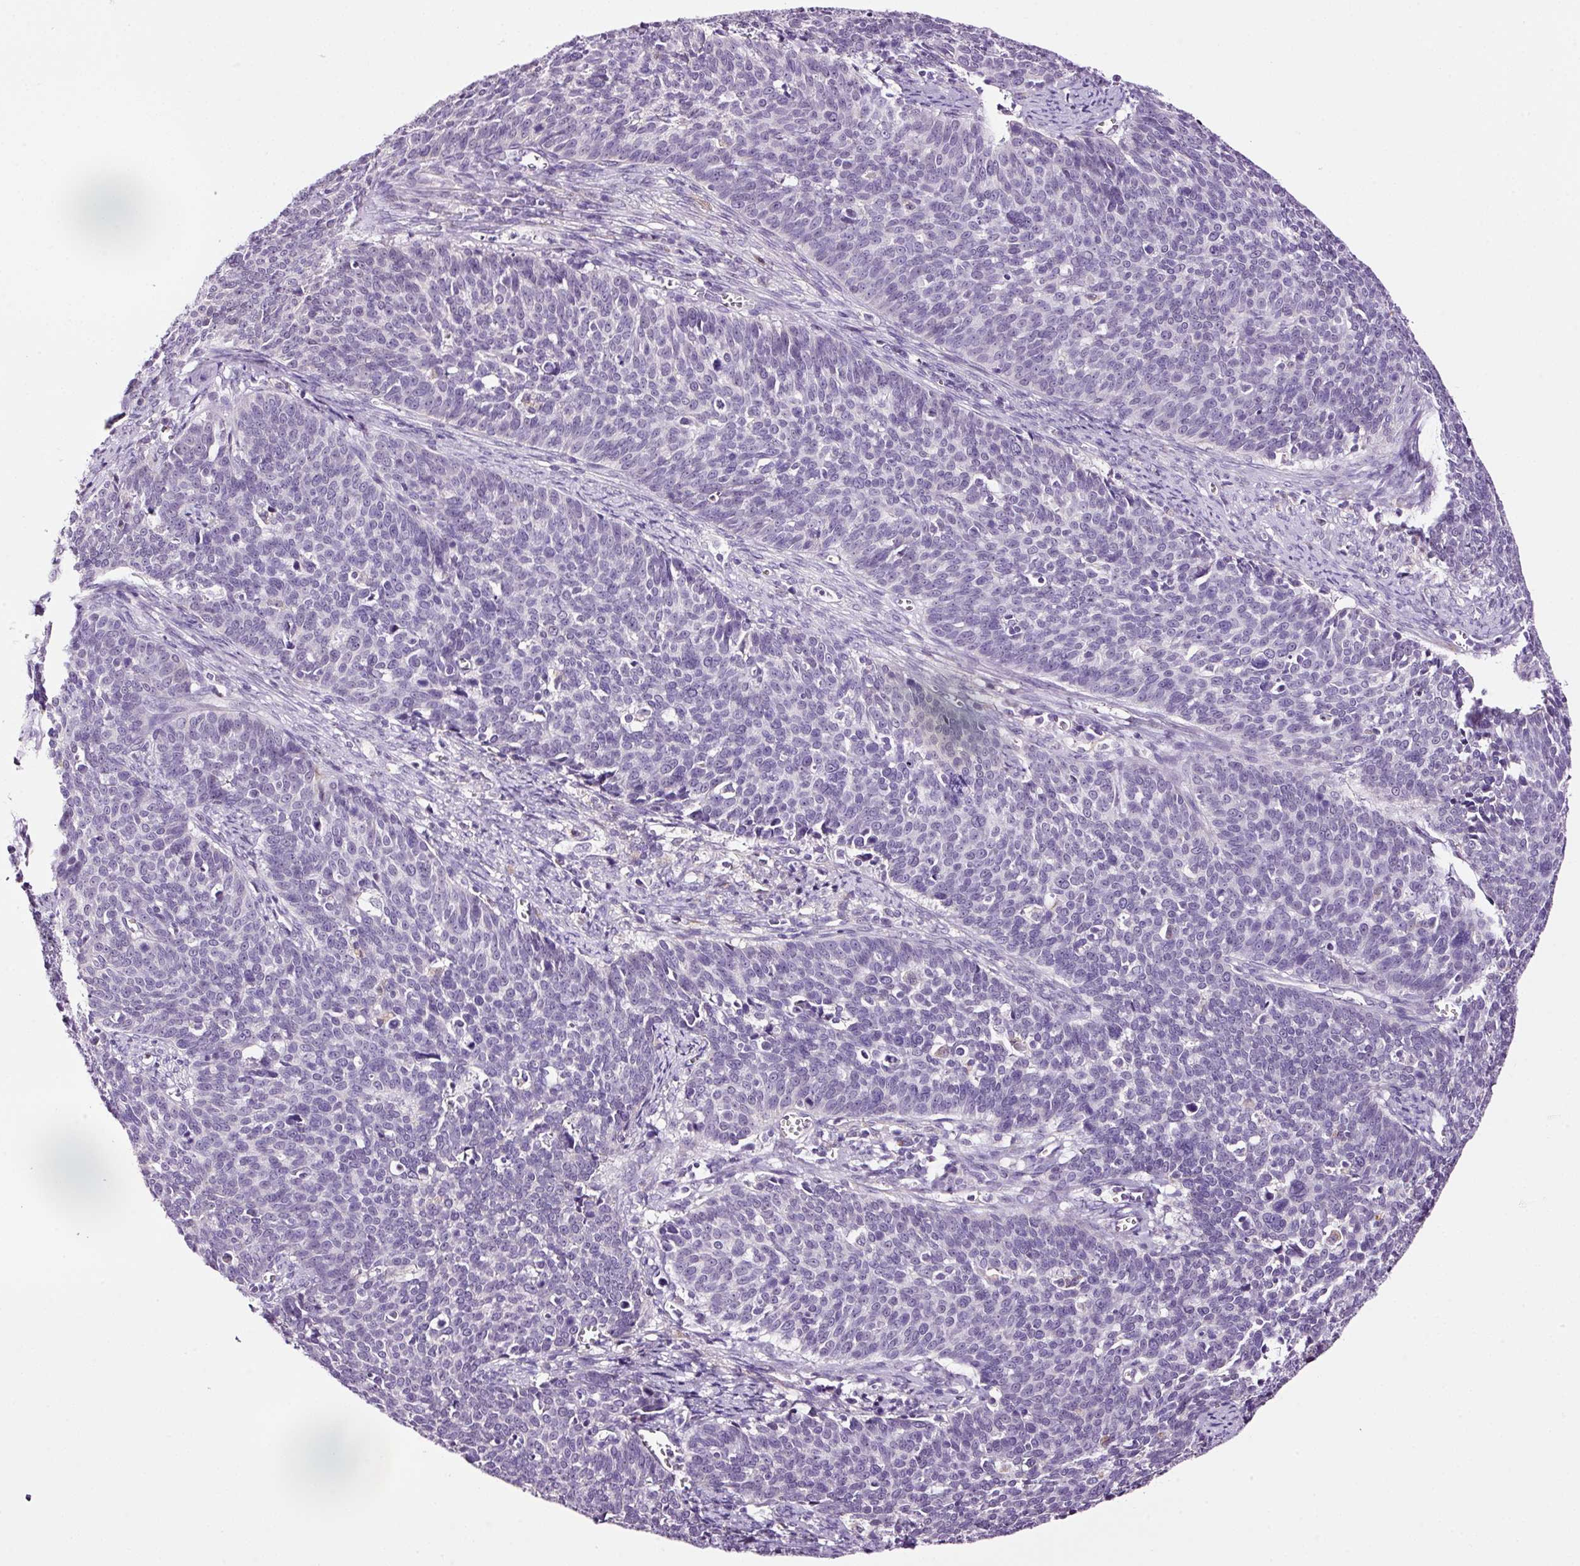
{"staining": {"intensity": "negative", "quantity": "none", "location": "none"}, "tissue": "cervical cancer", "cell_type": "Tumor cells", "image_type": "cancer", "snomed": [{"axis": "morphology", "description": "Squamous cell carcinoma, NOS"}, {"axis": "topography", "description": "Cervix"}], "caption": "IHC of cervical cancer (squamous cell carcinoma) shows no positivity in tumor cells.", "gene": "RTF2", "patient": {"sex": "female", "age": 39}}